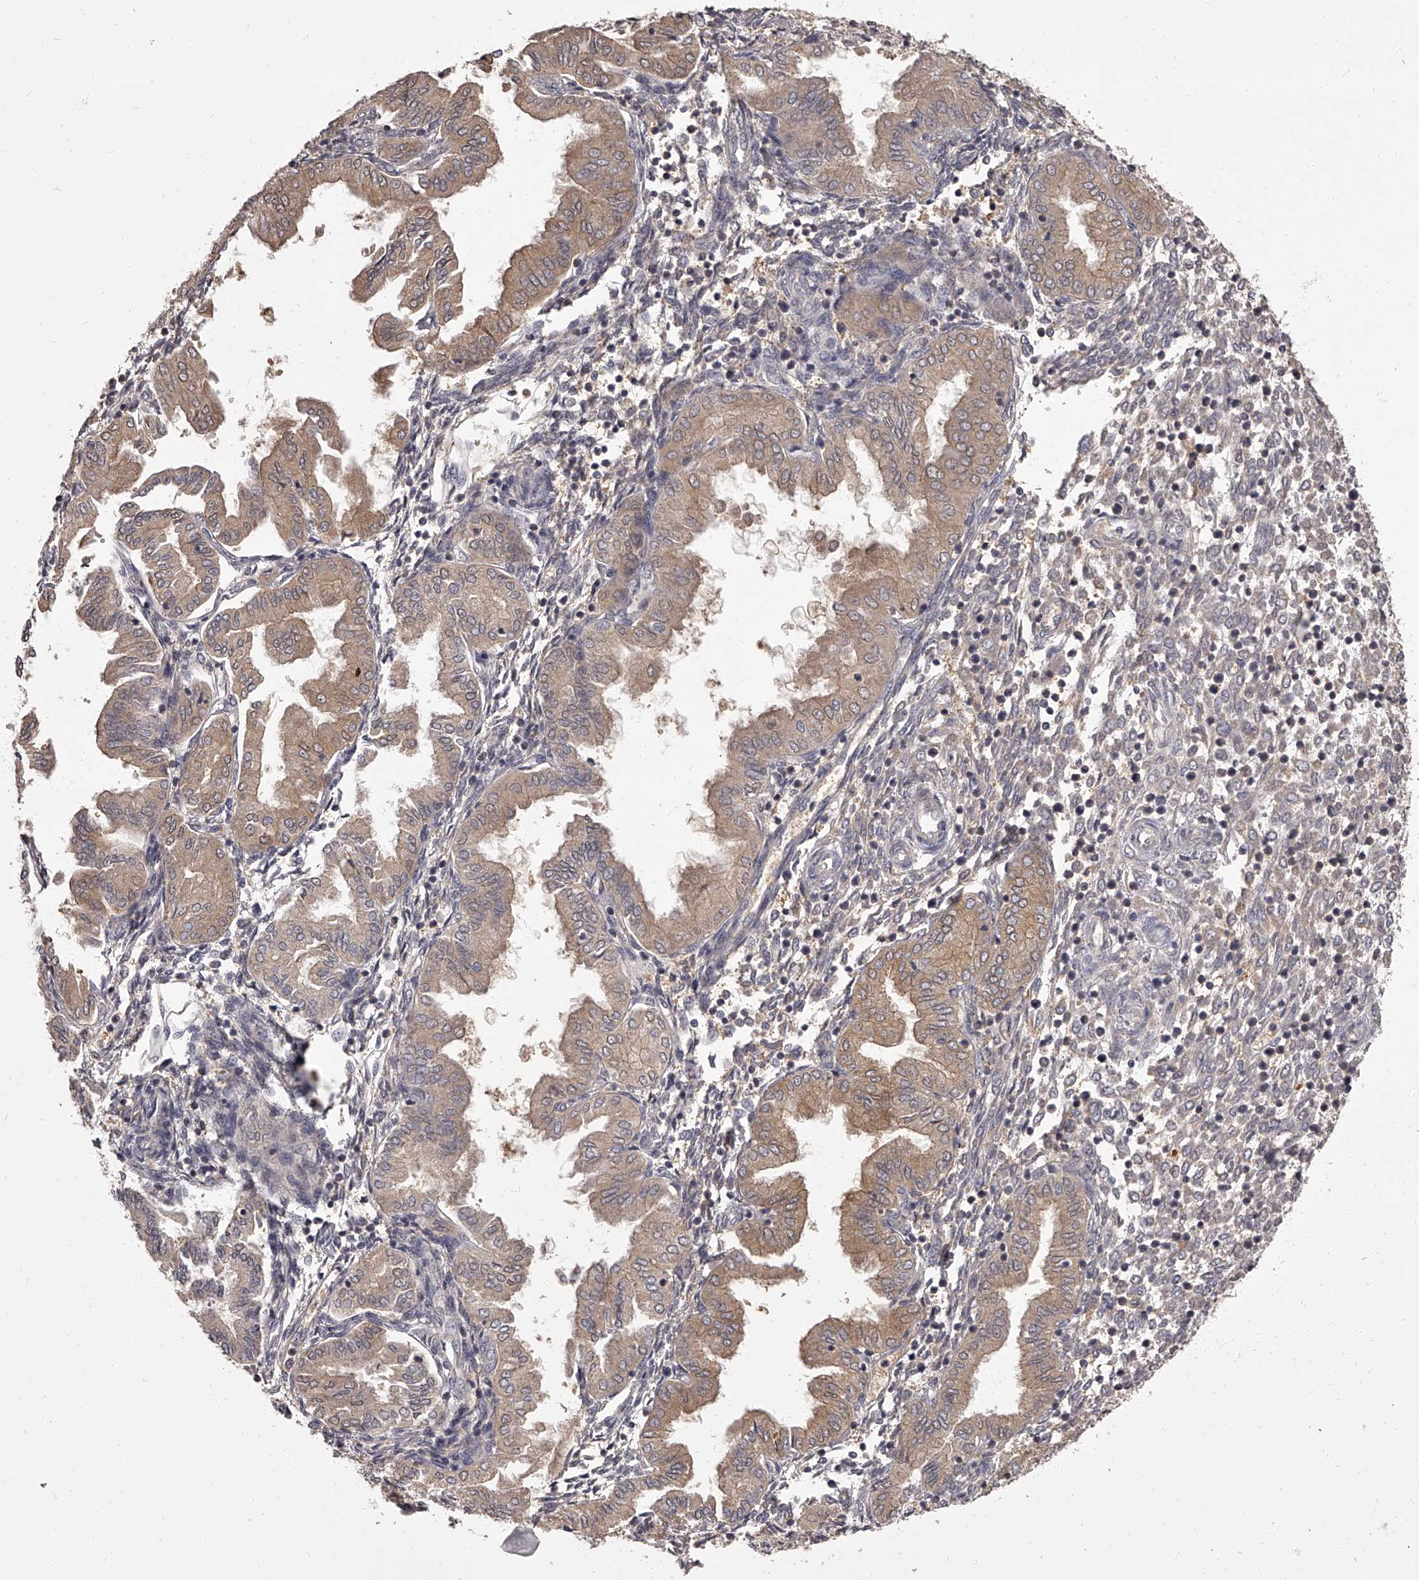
{"staining": {"intensity": "negative", "quantity": "none", "location": "none"}, "tissue": "endometrium", "cell_type": "Cells in endometrial stroma", "image_type": "normal", "snomed": [{"axis": "morphology", "description": "Normal tissue, NOS"}, {"axis": "topography", "description": "Endometrium"}], "caption": "Immunohistochemical staining of benign endometrium shows no significant positivity in cells in endometrial stroma. (DAB immunohistochemistry (IHC) visualized using brightfield microscopy, high magnification).", "gene": "APEH", "patient": {"sex": "female", "age": 53}}